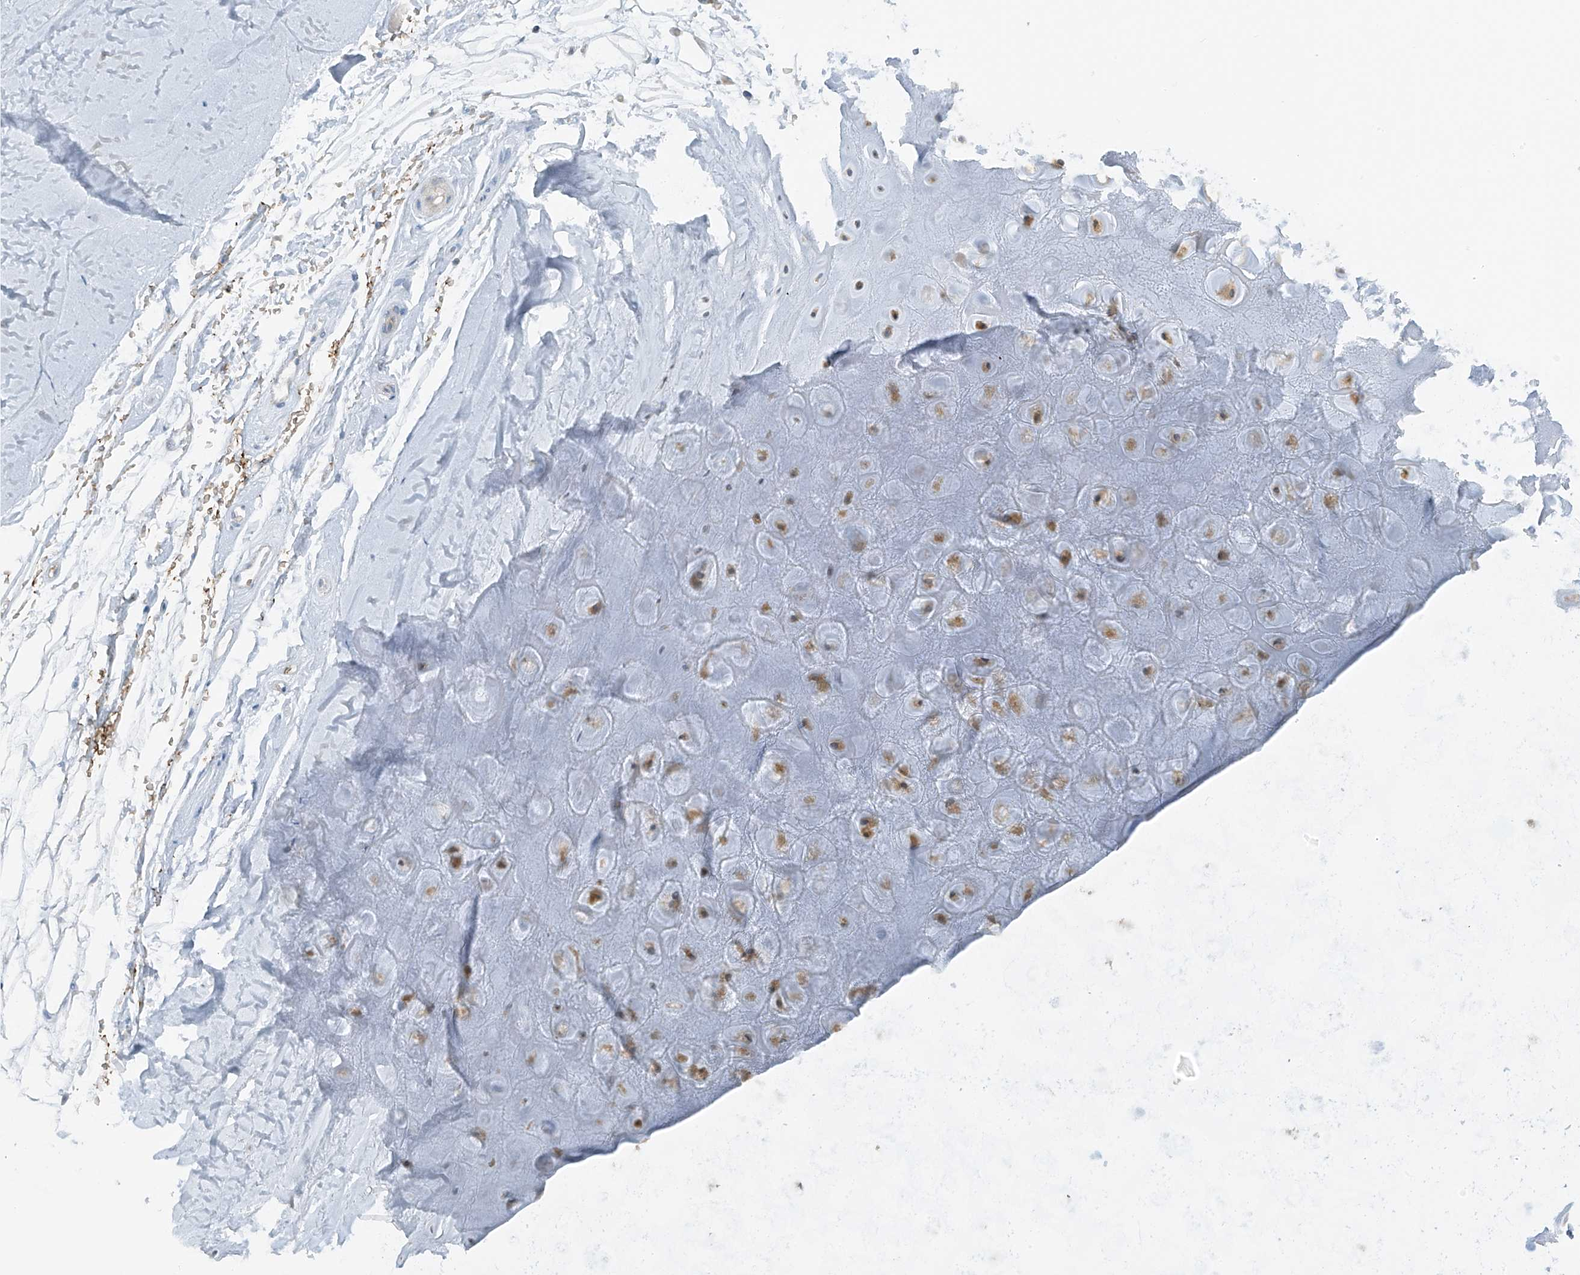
{"staining": {"intensity": "negative", "quantity": "none", "location": "none"}, "tissue": "adipose tissue", "cell_type": "Adipocytes", "image_type": "normal", "snomed": [{"axis": "morphology", "description": "Normal tissue, NOS"}, {"axis": "morphology", "description": "Basal cell carcinoma"}, {"axis": "topography", "description": "Skin"}], "caption": "Adipocytes show no significant expression in benign adipose tissue. The staining is performed using DAB (3,3'-diaminobenzidine) brown chromogen with nuclei counter-stained in using hematoxylin.", "gene": "SLC12A6", "patient": {"sex": "female", "age": 89}}